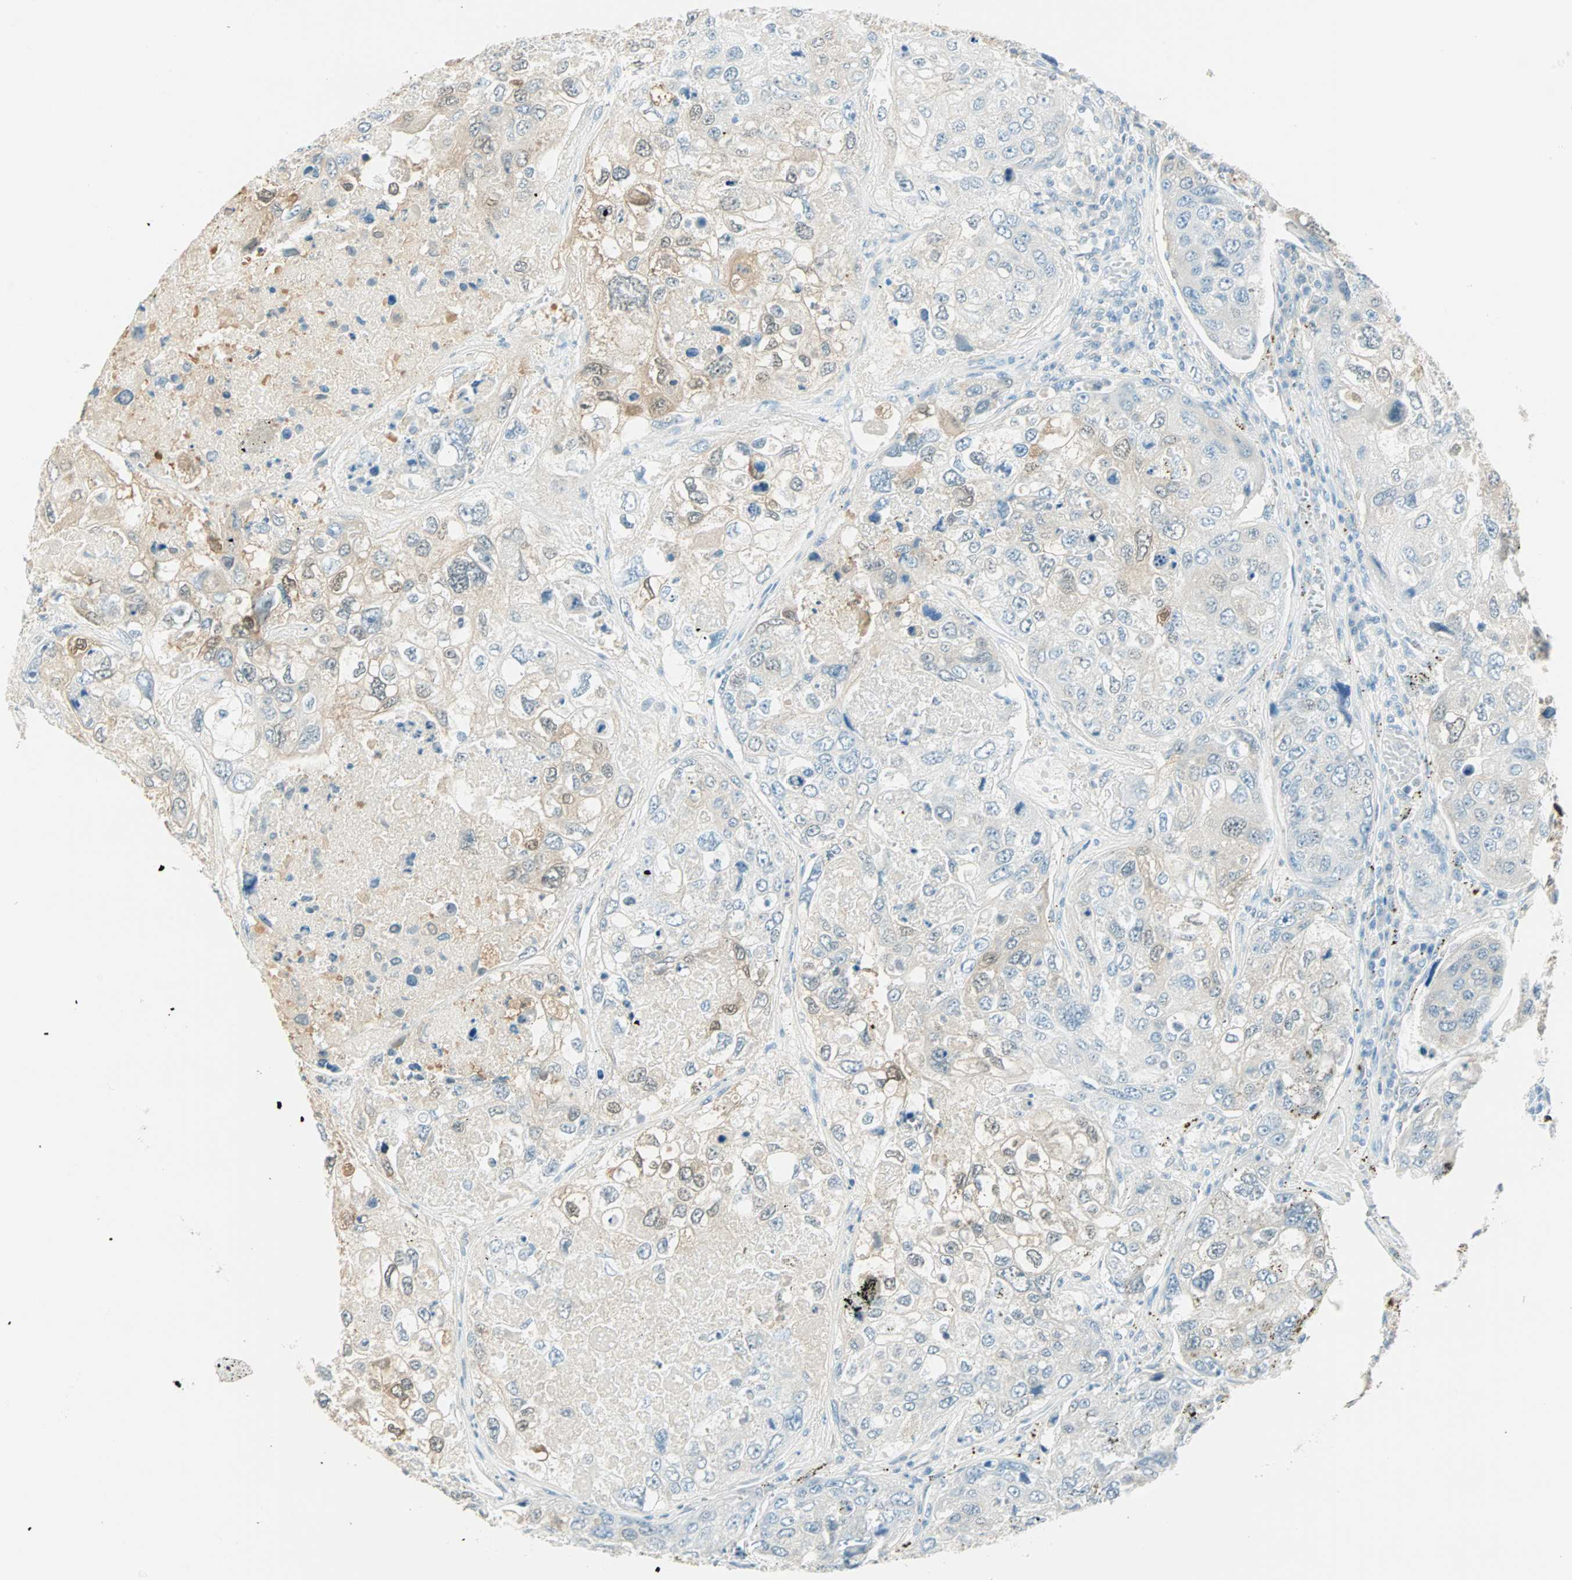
{"staining": {"intensity": "moderate", "quantity": "25%-75%", "location": "cytoplasmic/membranous,nuclear"}, "tissue": "urothelial cancer", "cell_type": "Tumor cells", "image_type": "cancer", "snomed": [{"axis": "morphology", "description": "Urothelial carcinoma, High grade"}, {"axis": "topography", "description": "Lymph node"}, {"axis": "topography", "description": "Urinary bladder"}], "caption": "High-grade urothelial carcinoma stained with a brown dye displays moderate cytoplasmic/membranous and nuclear positive staining in approximately 25%-75% of tumor cells.", "gene": "S100A1", "patient": {"sex": "male", "age": 51}}